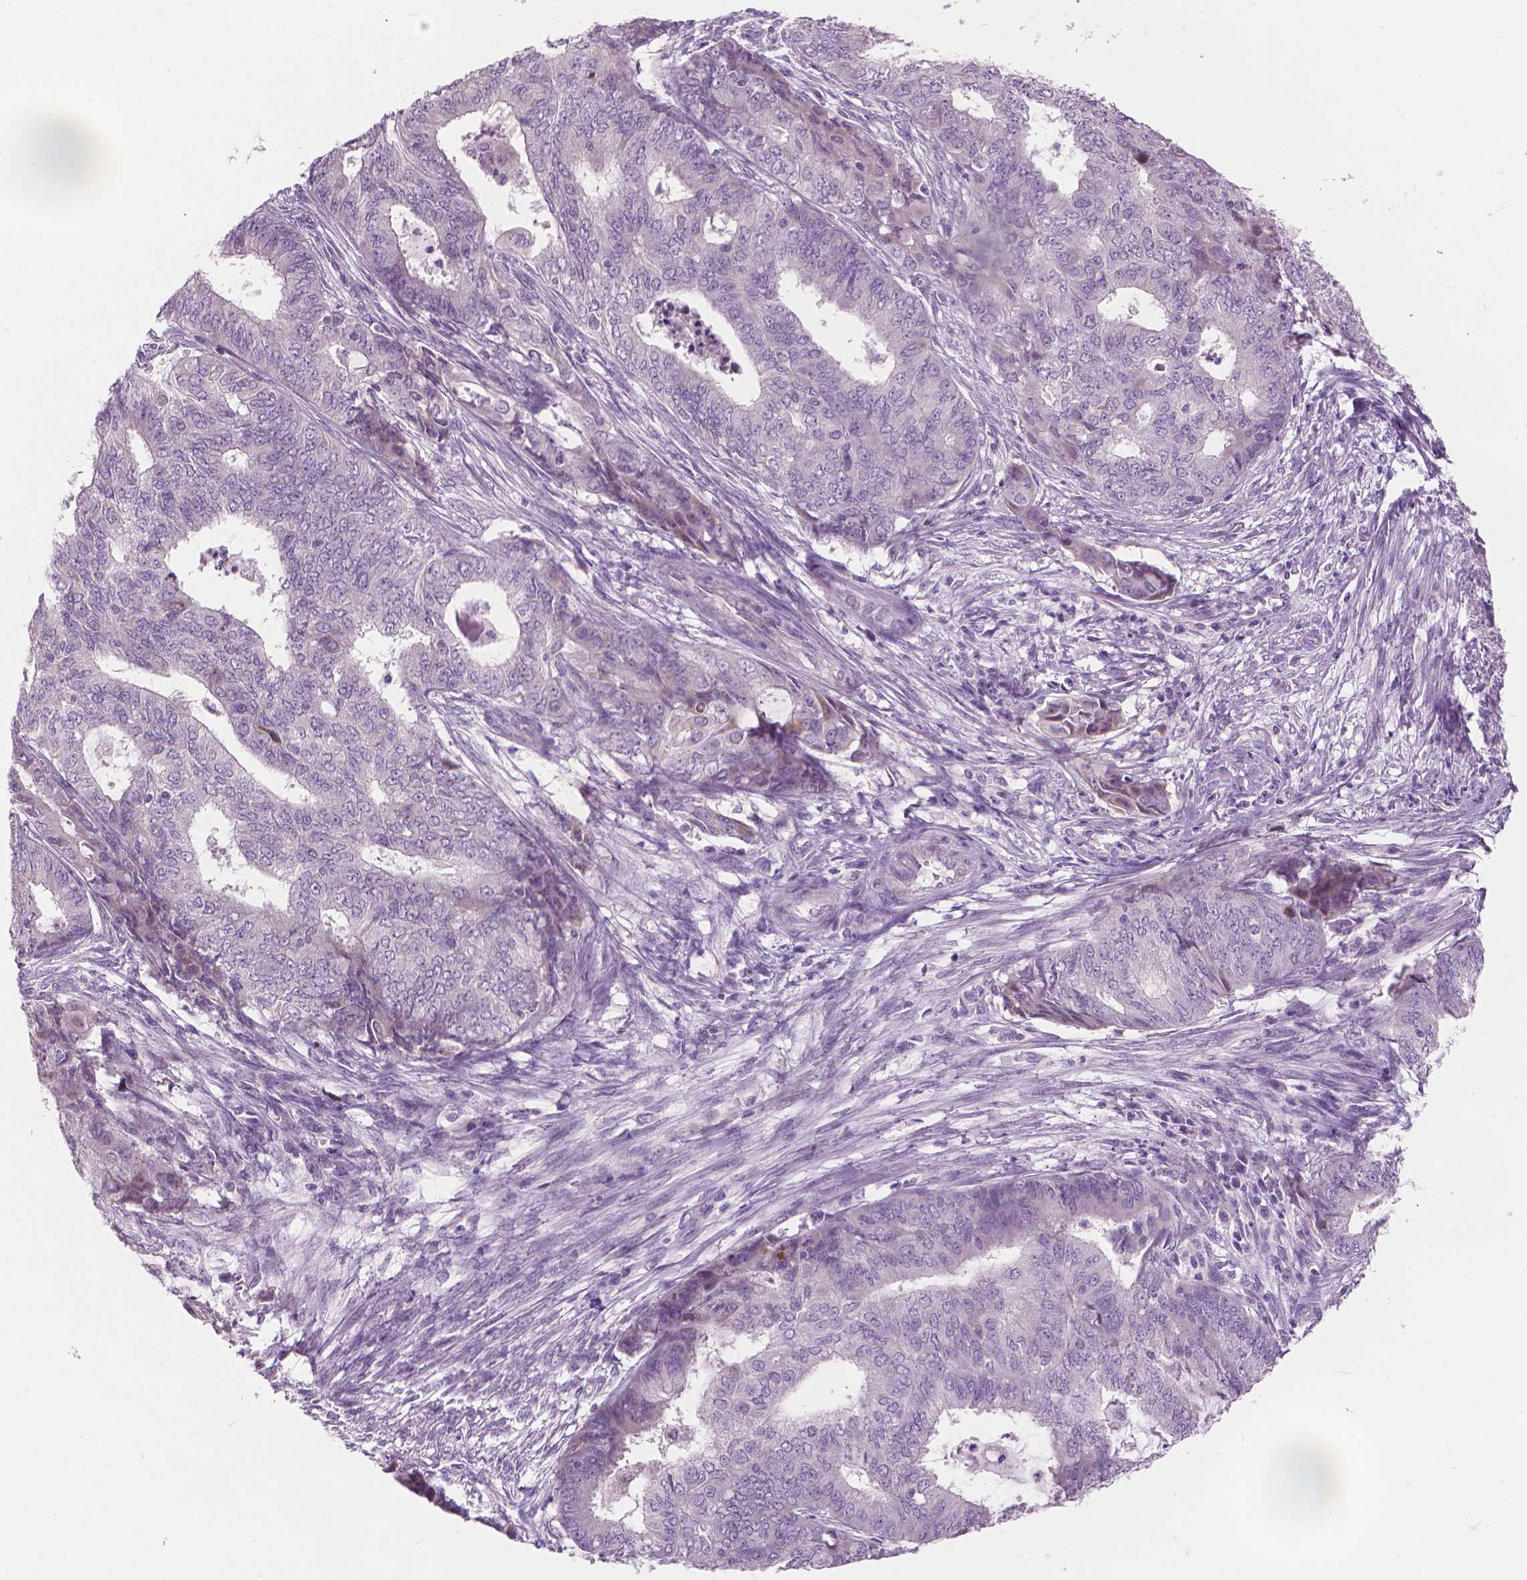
{"staining": {"intensity": "negative", "quantity": "none", "location": "none"}, "tissue": "endometrial cancer", "cell_type": "Tumor cells", "image_type": "cancer", "snomed": [{"axis": "morphology", "description": "Adenocarcinoma, NOS"}, {"axis": "topography", "description": "Endometrium"}], "caption": "Immunohistochemical staining of endometrial adenocarcinoma reveals no significant staining in tumor cells. The staining is performed using DAB brown chromogen with nuclei counter-stained in using hematoxylin.", "gene": "CFAP126", "patient": {"sex": "female", "age": 62}}